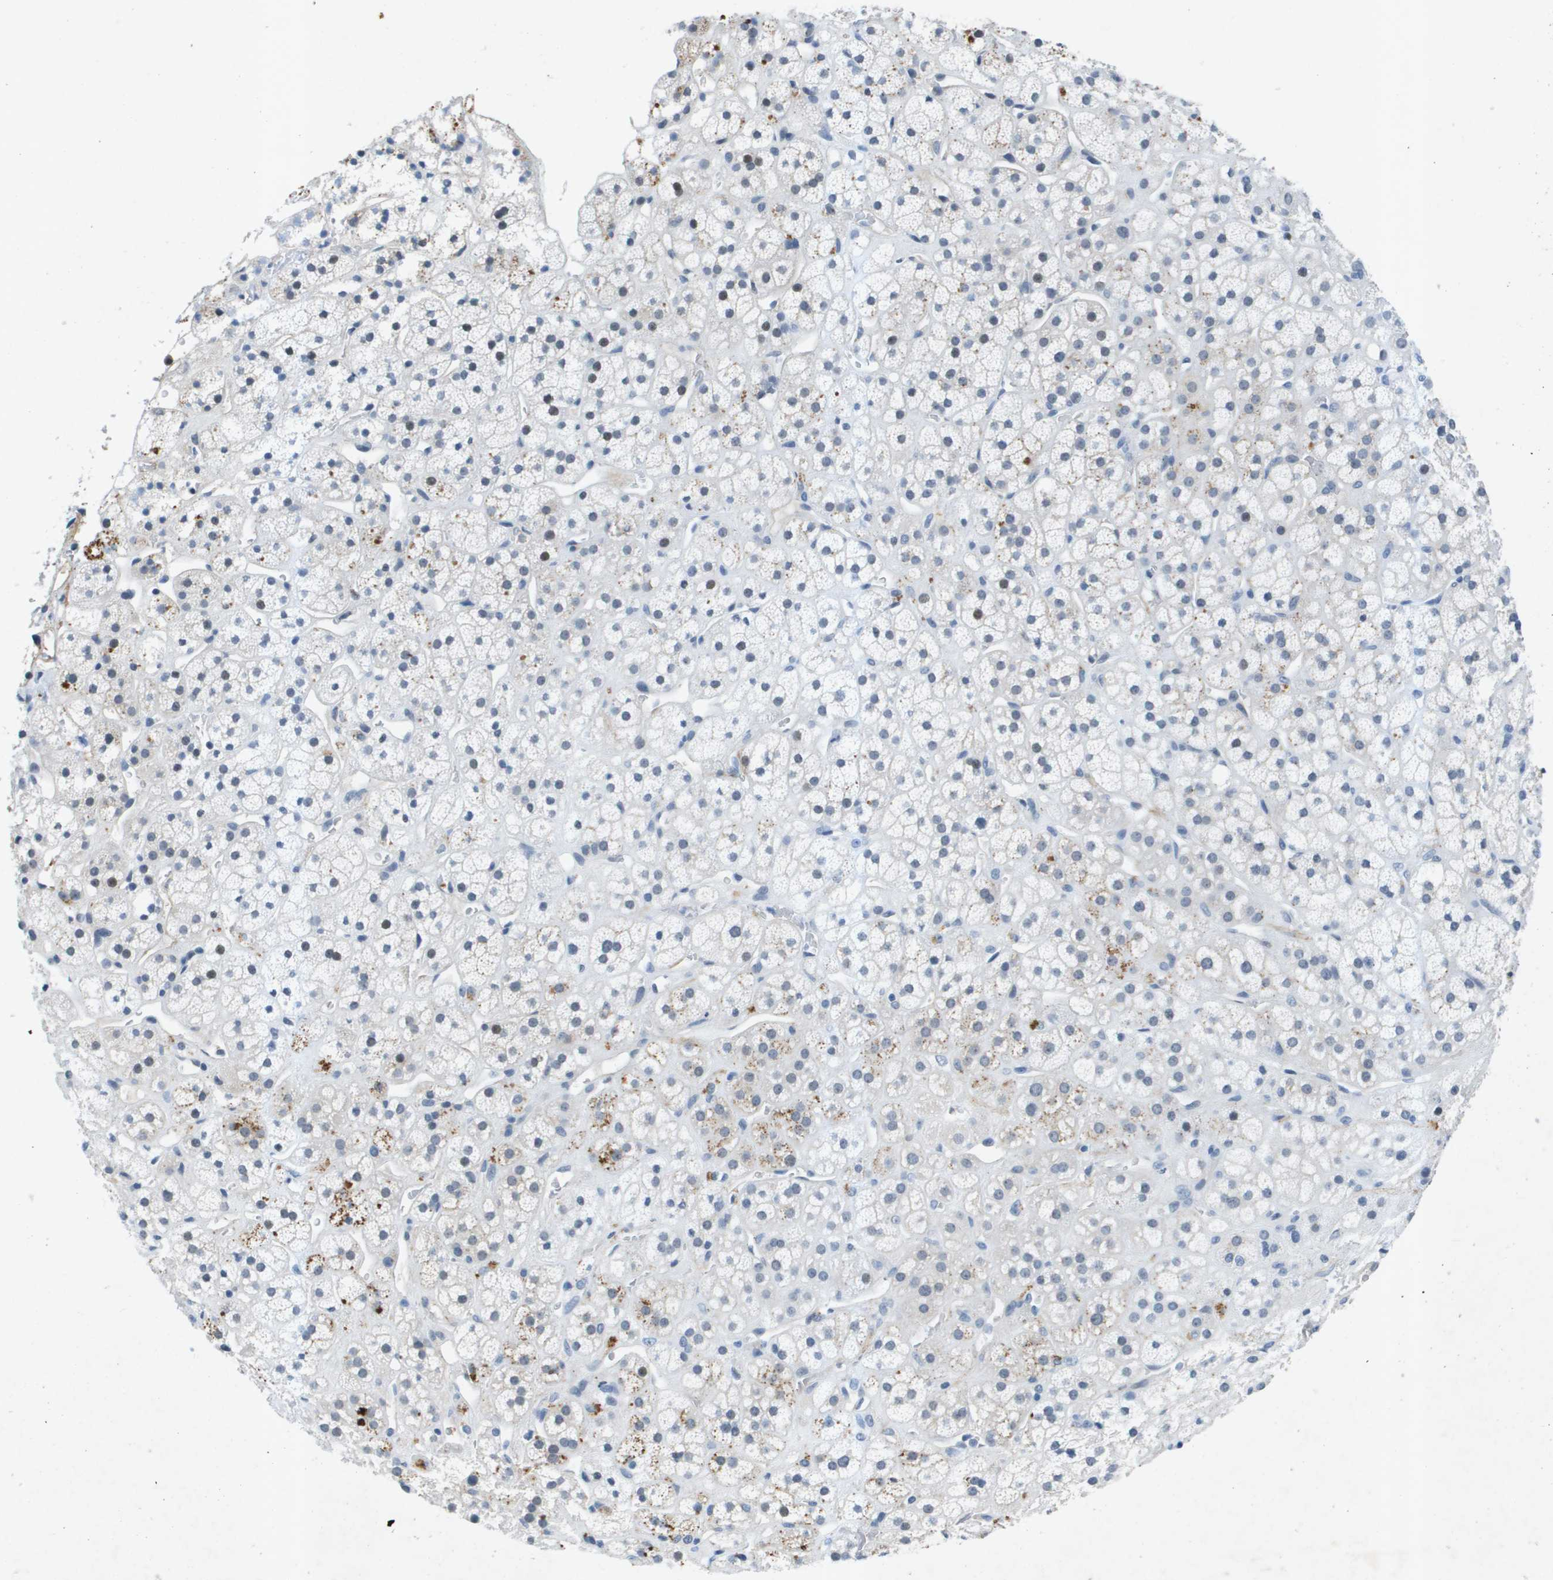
{"staining": {"intensity": "moderate", "quantity": "<25%", "location": "nuclear"}, "tissue": "adrenal gland", "cell_type": "Glandular cells", "image_type": "normal", "snomed": [{"axis": "morphology", "description": "Normal tissue, NOS"}, {"axis": "topography", "description": "Adrenal gland"}], "caption": "Moderate nuclear staining for a protein is identified in approximately <25% of glandular cells of benign adrenal gland using immunohistochemistry.", "gene": "ITGA6", "patient": {"sex": "male", "age": 56}}